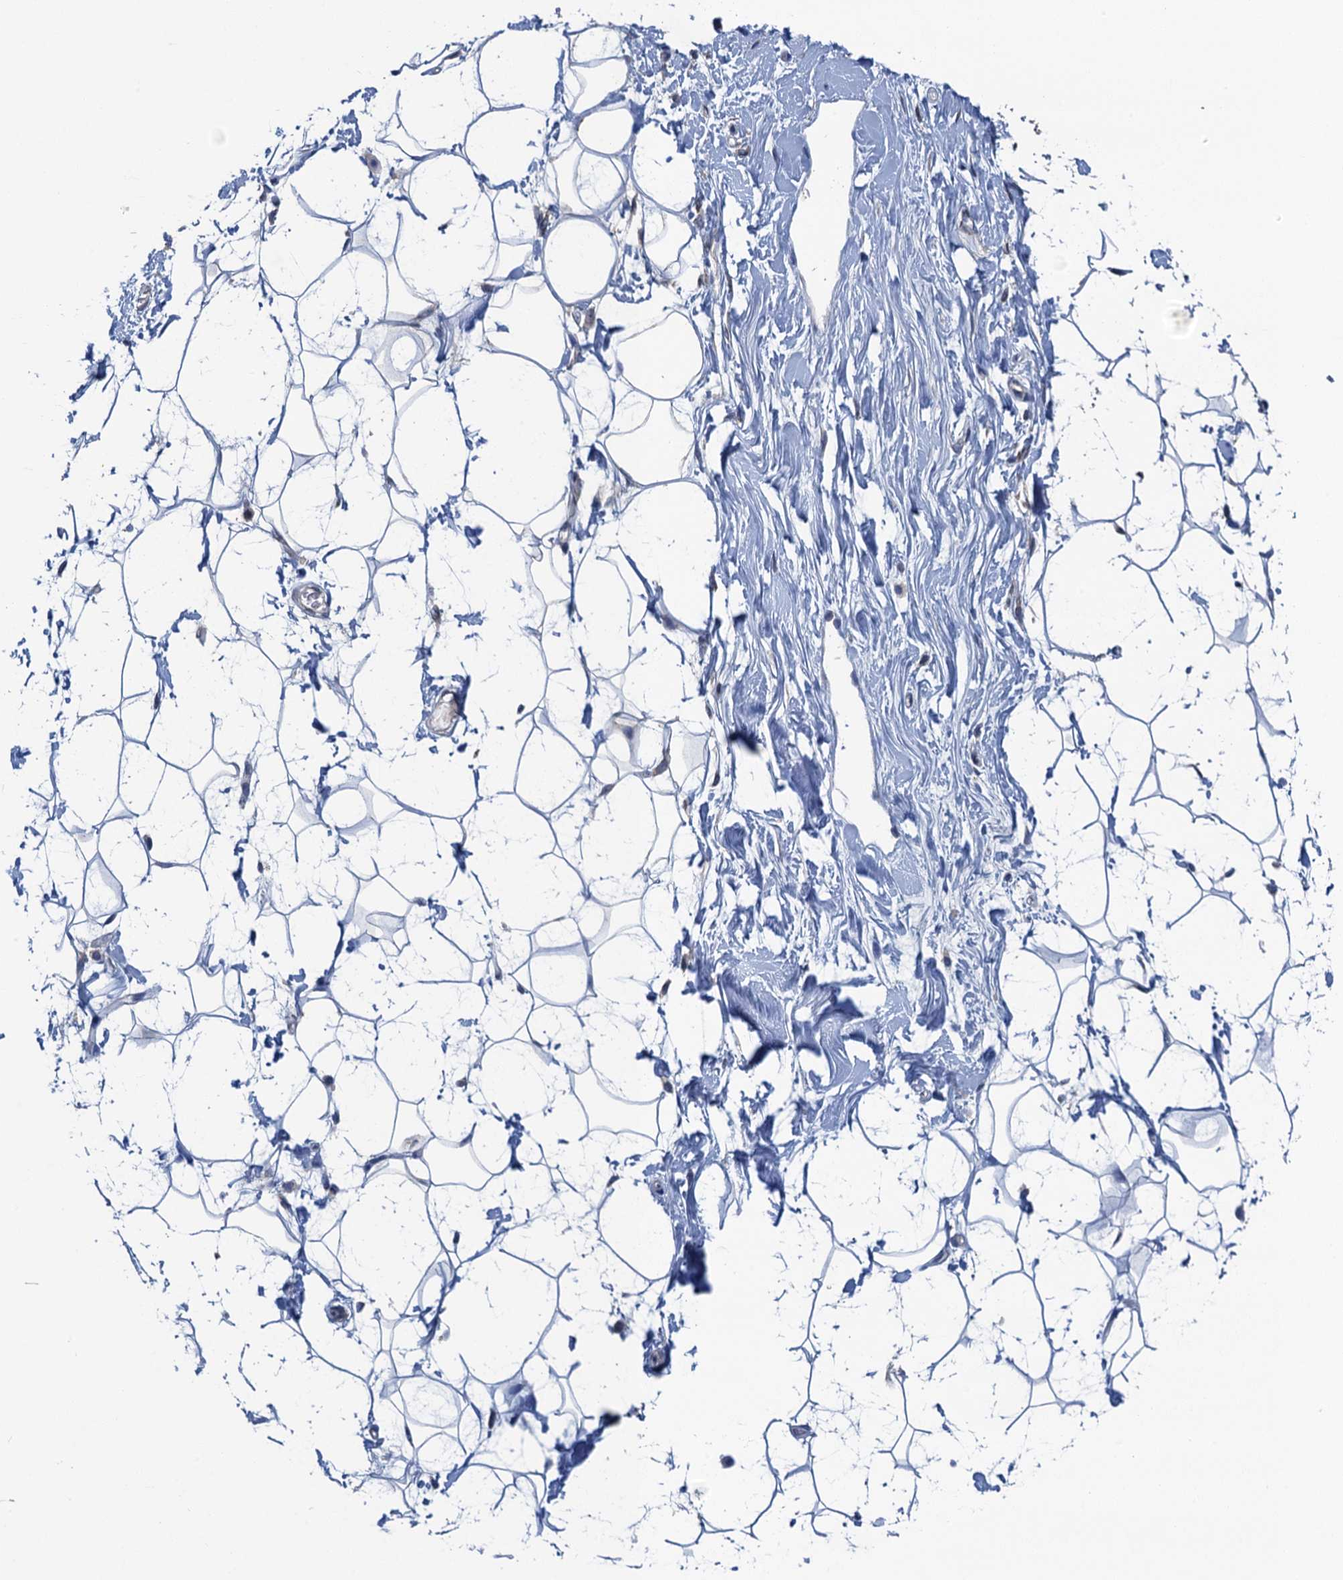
{"staining": {"intensity": "negative", "quantity": "none", "location": "none"}, "tissue": "adipose tissue", "cell_type": "Adipocytes", "image_type": "normal", "snomed": [{"axis": "morphology", "description": "Normal tissue, NOS"}, {"axis": "topography", "description": "Breast"}], "caption": "Human adipose tissue stained for a protein using immunohistochemistry (IHC) exhibits no positivity in adipocytes.", "gene": "CTU2", "patient": {"sex": "female", "age": 26}}